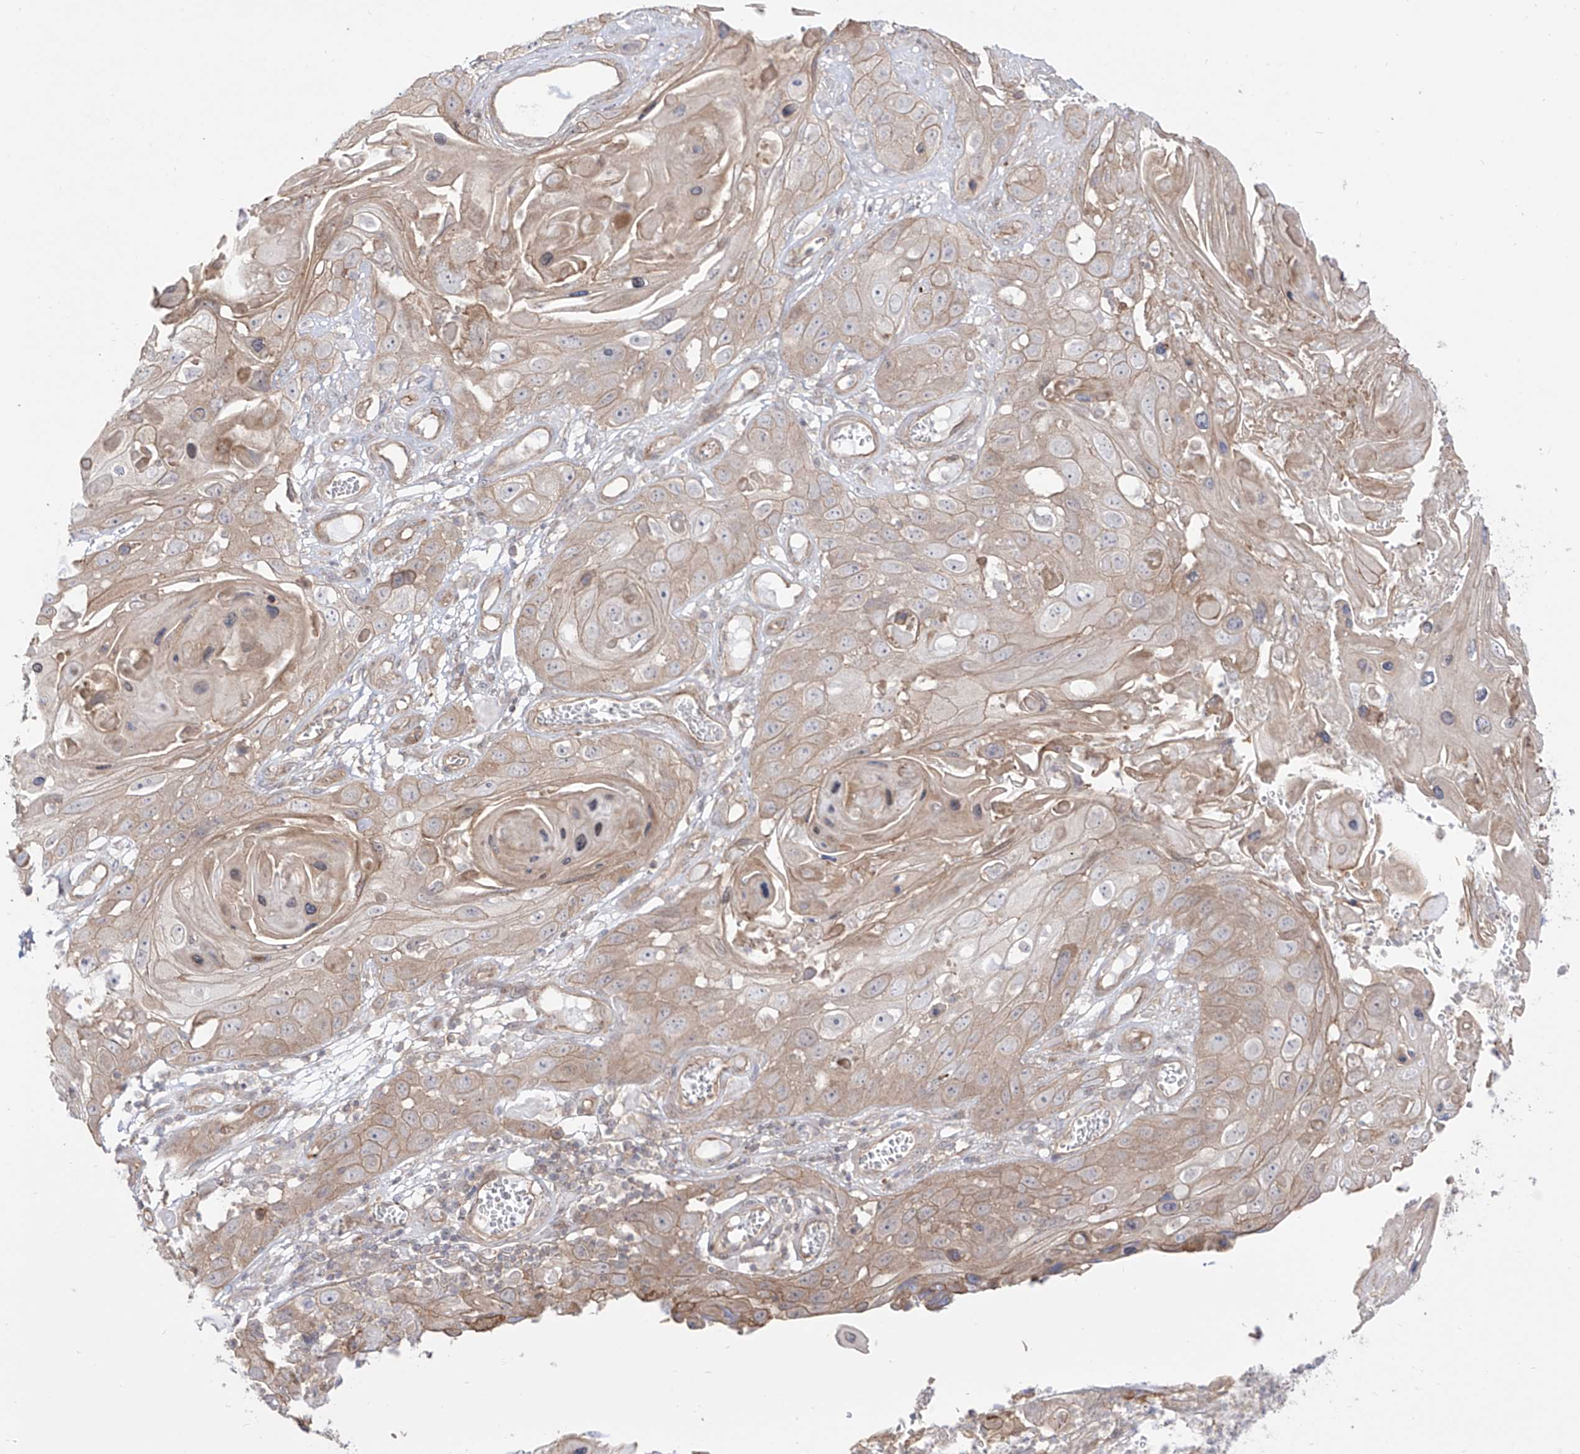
{"staining": {"intensity": "weak", "quantity": "25%-75%", "location": "cytoplasmic/membranous"}, "tissue": "skin cancer", "cell_type": "Tumor cells", "image_type": "cancer", "snomed": [{"axis": "morphology", "description": "Squamous cell carcinoma, NOS"}, {"axis": "topography", "description": "Skin"}], "caption": "Immunohistochemical staining of human skin cancer displays weak cytoplasmic/membranous protein positivity in about 25%-75% of tumor cells.", "gene": "ZNF180", "patient": {"sex": "male", "age": 55}}